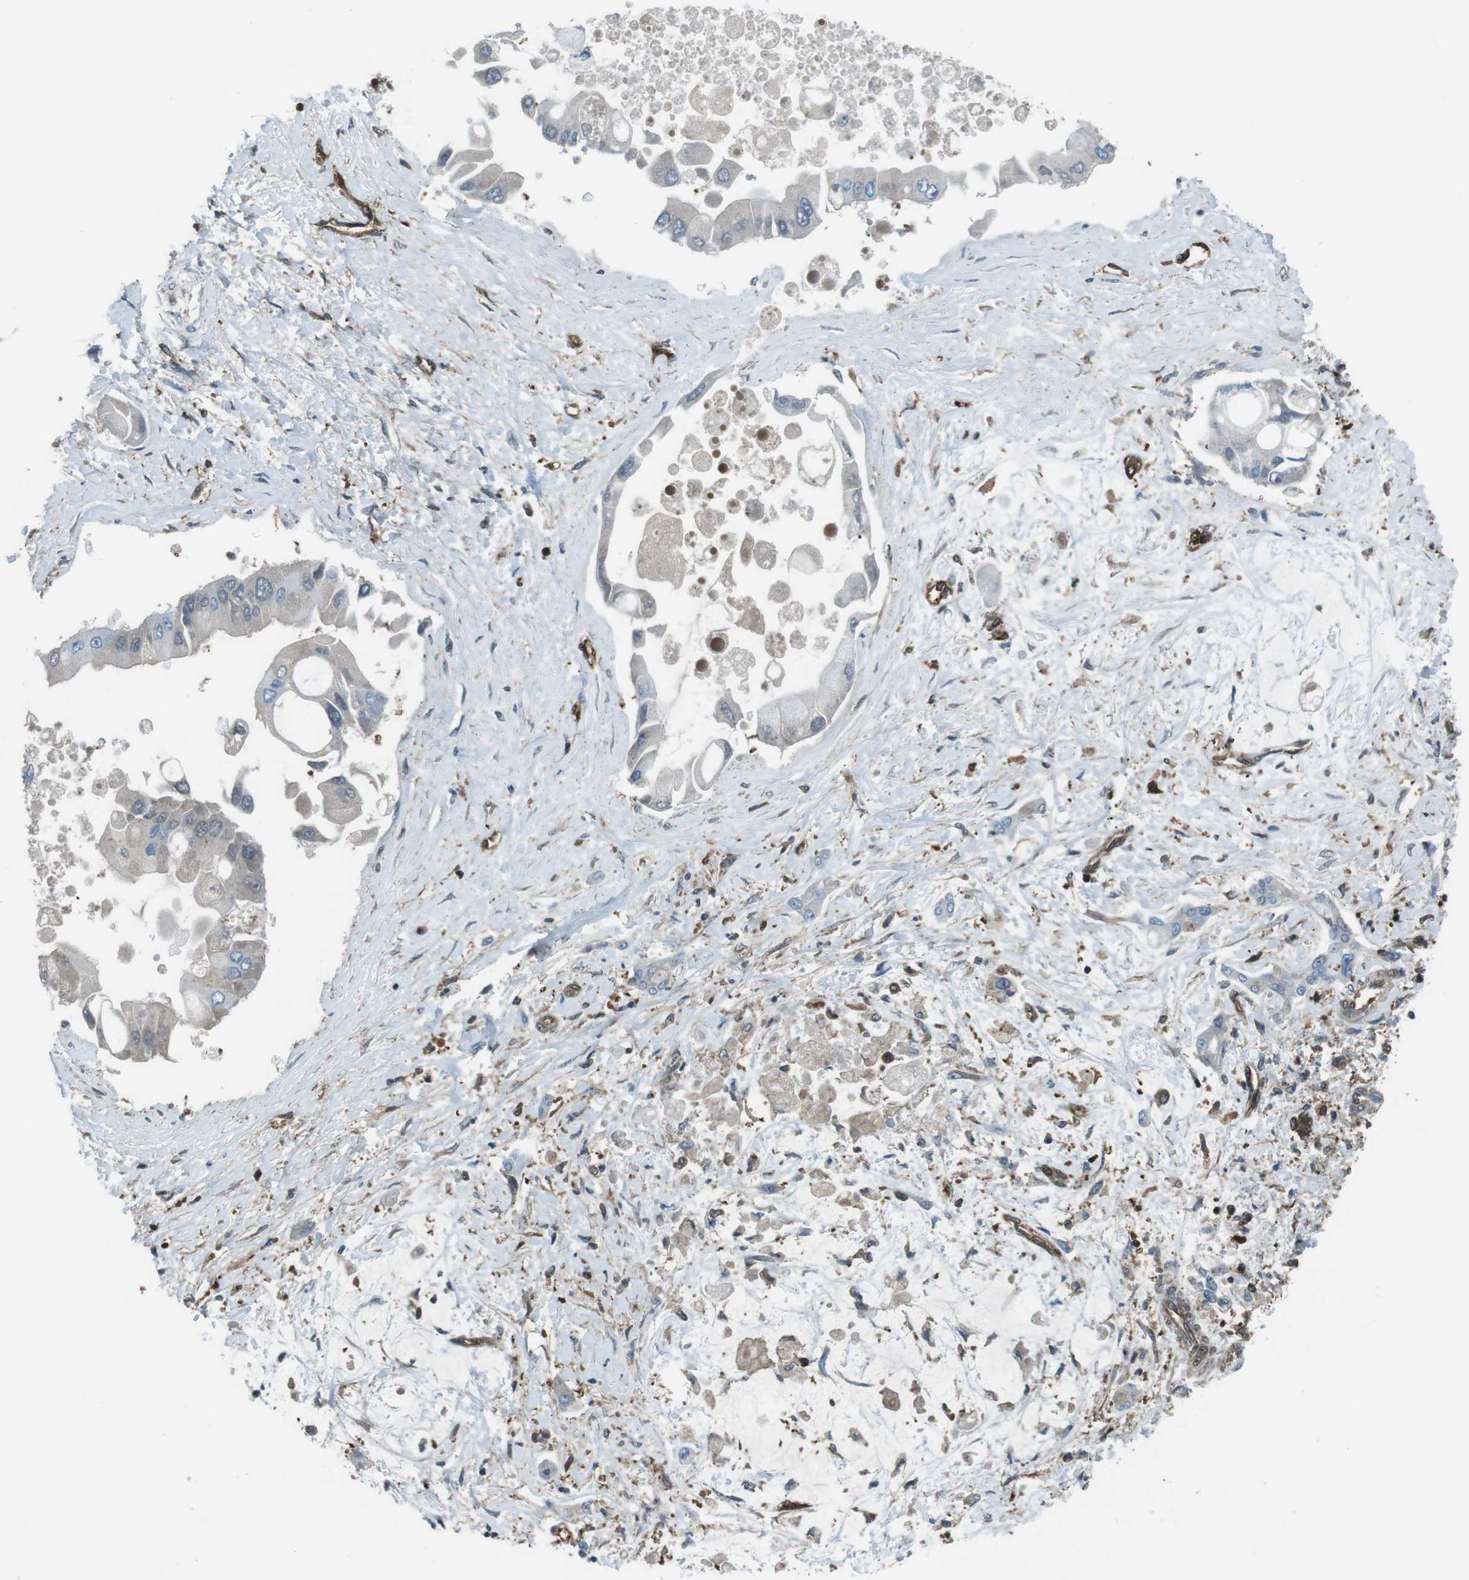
{"staining": {"intensity": "negative", "quantity": "none", "location": "none"}, "tissue": "liver cancer", "cell_type": "Tumor cells", "image_type": "cancer", "snomed": [{"axis": "morphology", "description": "Cholangiocarcinoma"}, {"axis": "topography", "description": "Liver"}], "caption": "IHC image of human cholangiocarcinoma (liver) stained for a protein (brown), which shows no positivity in tumor cells.", "gene": "TWSG1", "patient": {"sex": "male", "age": 50}}